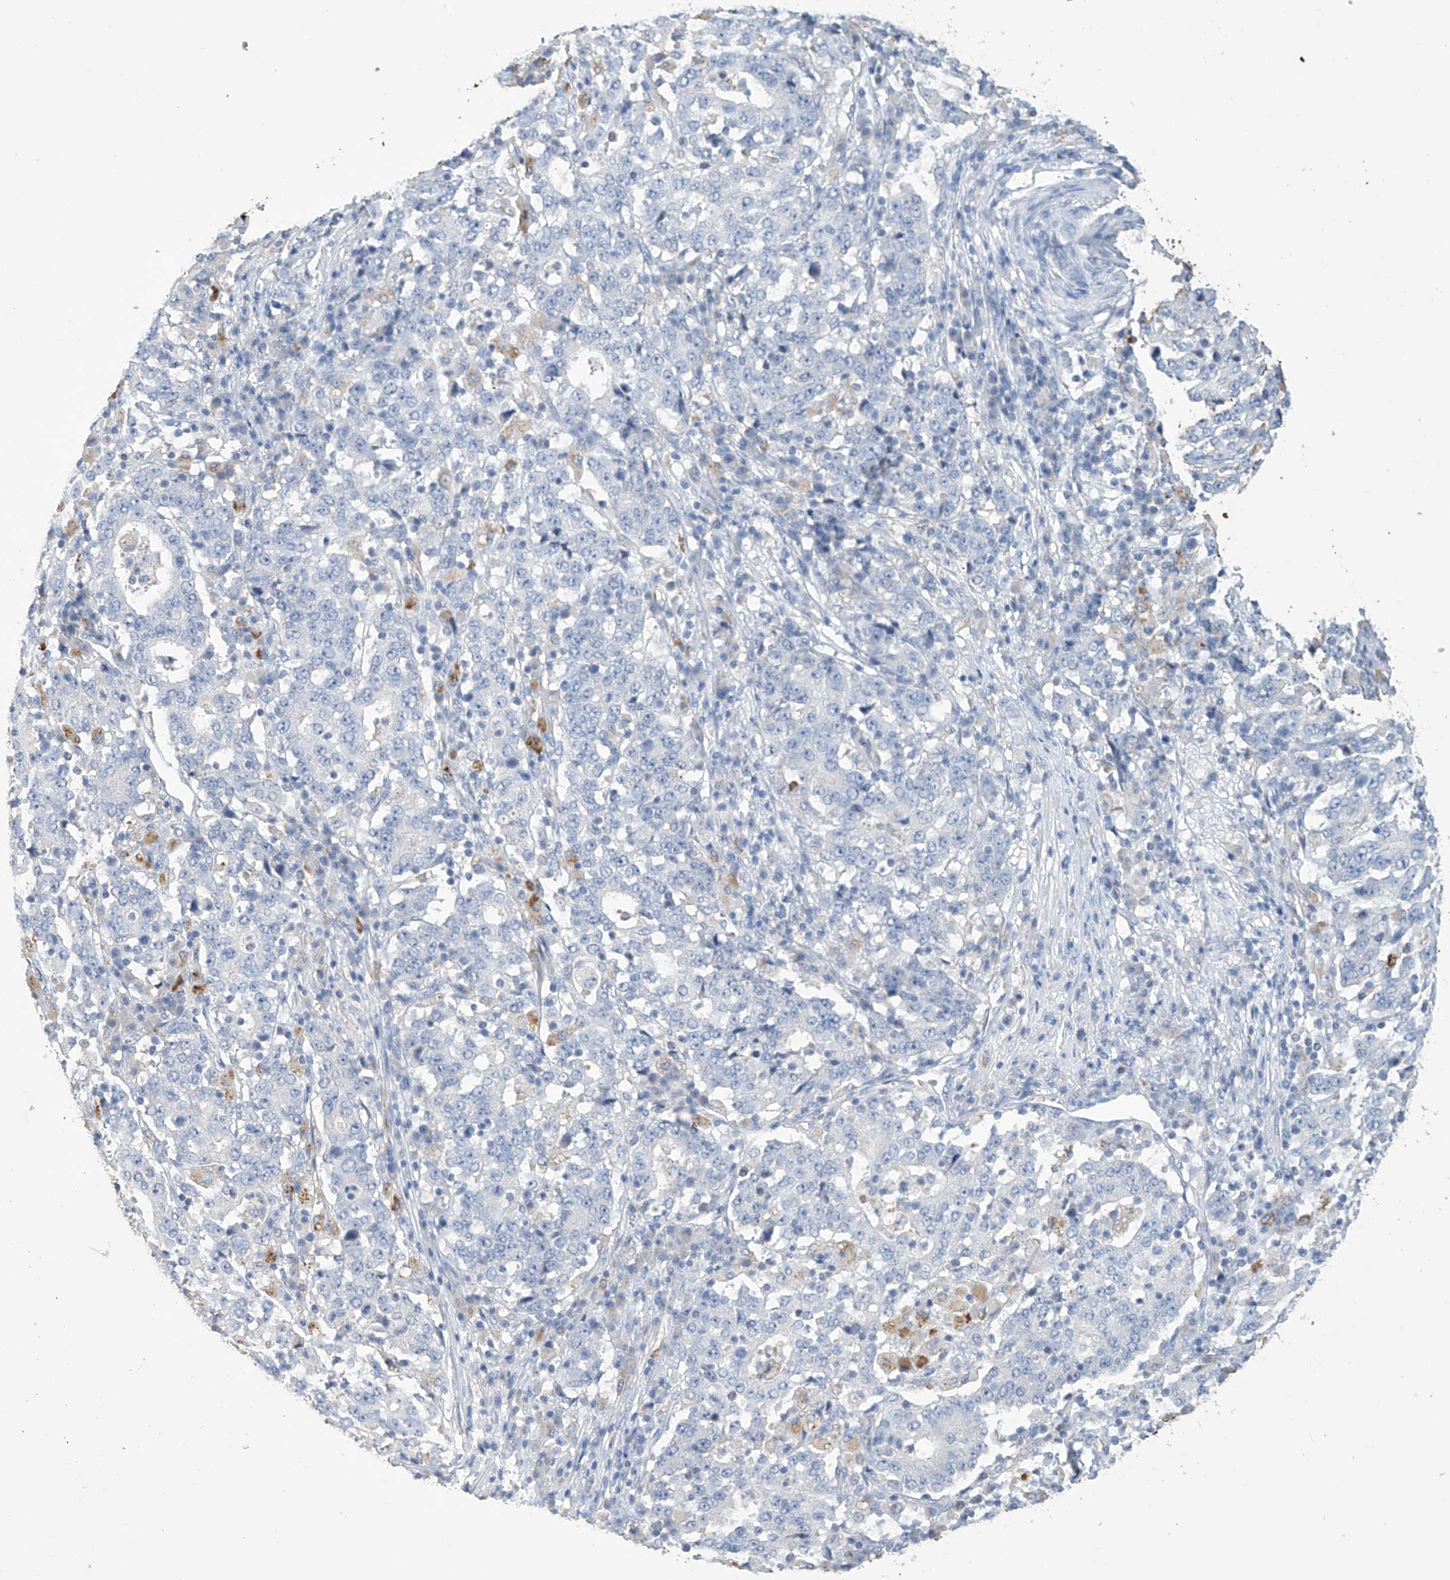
{"staining": {"intensity": "negative", "quantity": "none", "location": "none"}, "tissue": "stomach cancer", "cell_type": "Tumor cells", "image_type": "cancer", "snomed": [{"axis": "morphology", "description": "Adenocarcinoma, NOS"}, {"axis": "topography", "description": "Stomach"}], "caption": "High power microscopy histopathology image of an immunohistochemistry histopathology image of adenocarcinoma (stomach), revealing no significant expression in tumor cells. (Brightfield microscopy of DAB (3,3'-diaminobenzidine) immunohistochemistry (IHC) at high magnification).", "gene": "OGT", "patient": {"sex": "male", "age": 59}}